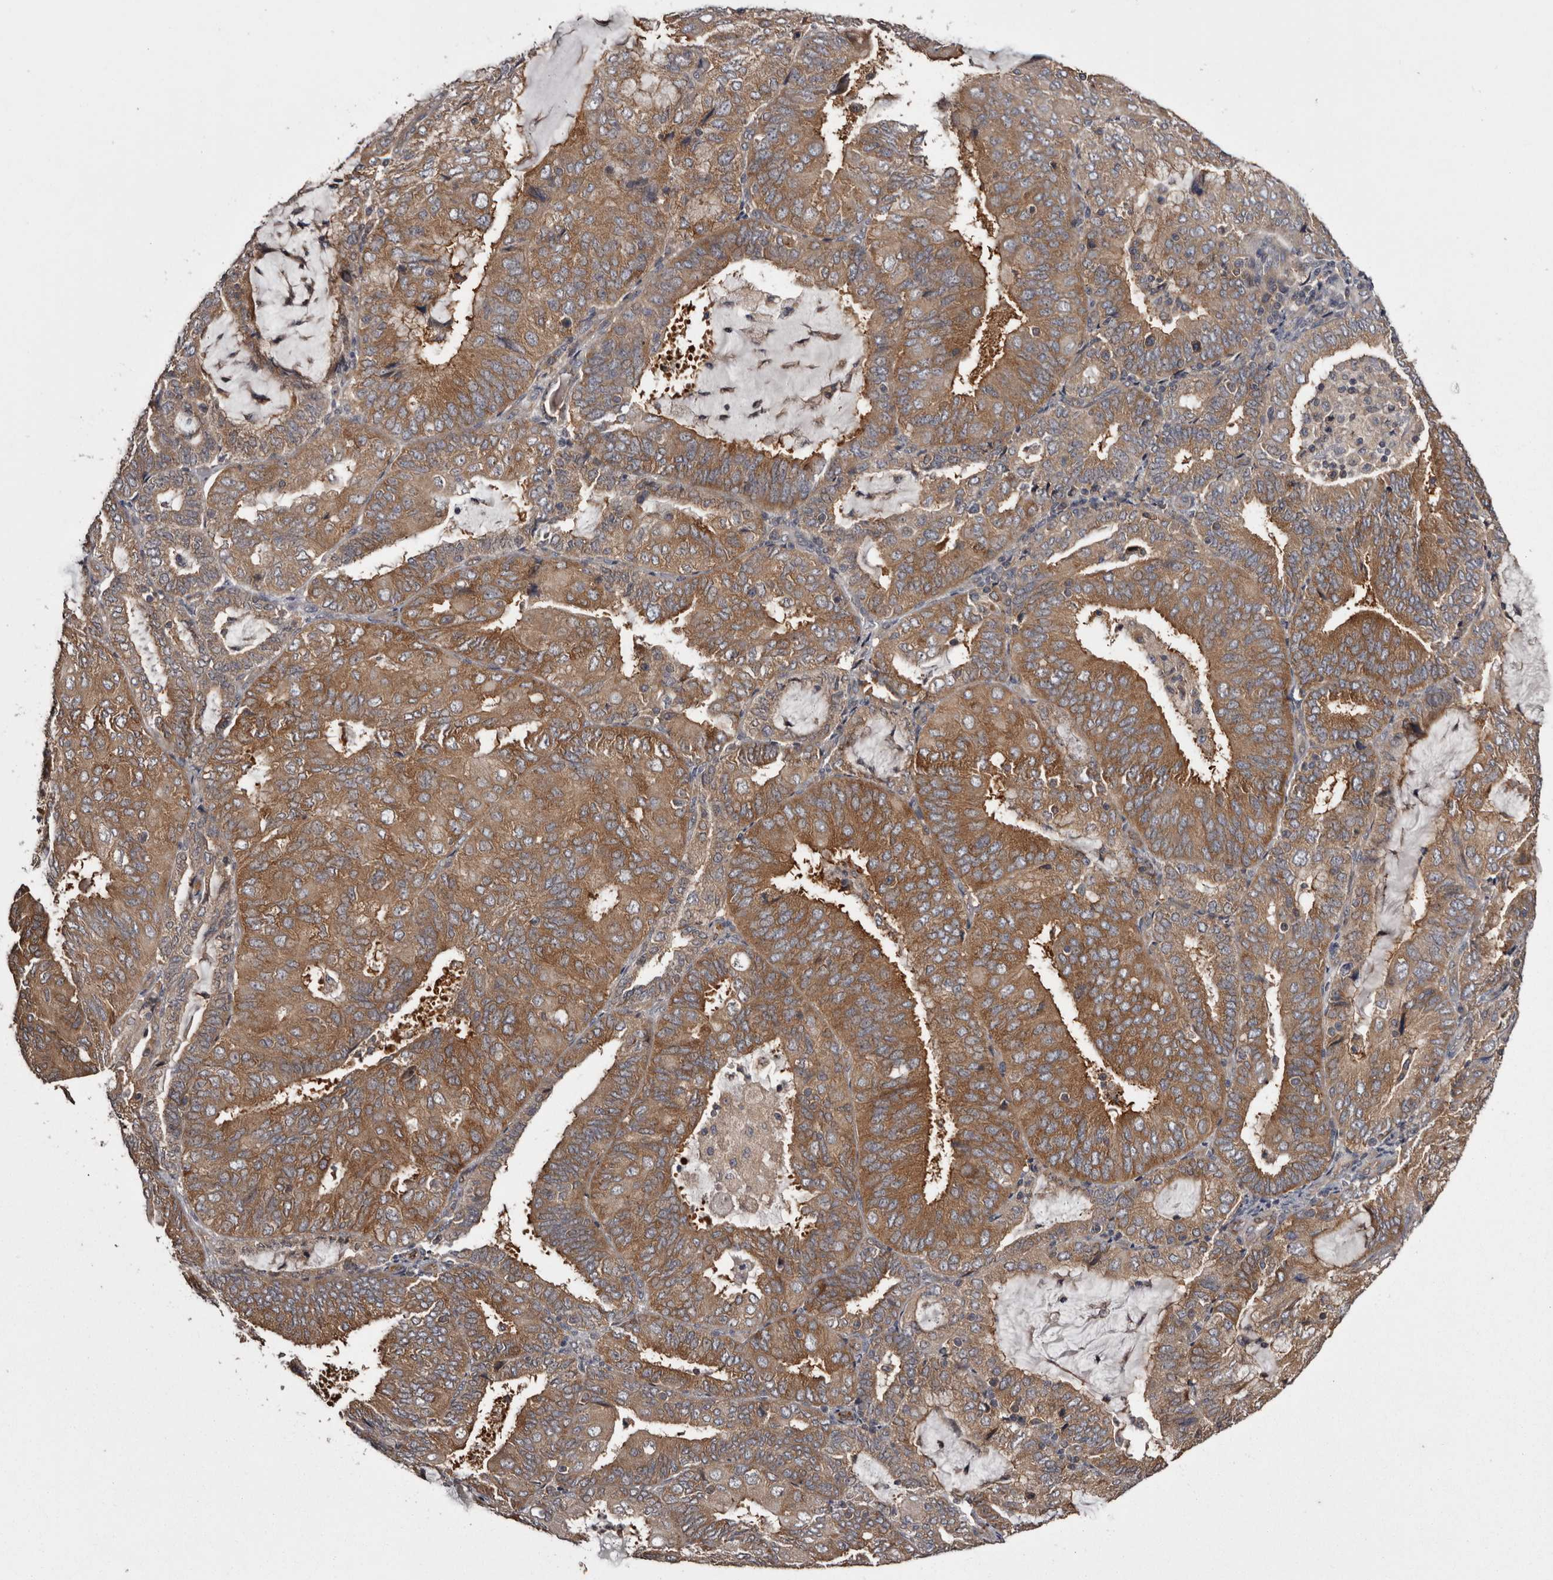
{"staining": {"intensity": "moderate", "quantity": ">75%", "location": "cytoplasmic/membranous"}, "tissue": "endometrial cancer", "cell_type": "Tumor cells", "image_type": "cancer", "snomed": [{"axis": "morphology", "description": "Adenocarcinoma, NOS"}, {"axis": "topography", "description": "Endometrium"}], "caption": "A photomicrograph of human endometrial cancer (adenocarcinoma) stained for a protein demonstrates moderate cytoplasmic/membranous brown staining in tumor cells.", "gene": "DARS1", "patient": {"sex": "female", "age": 81}}